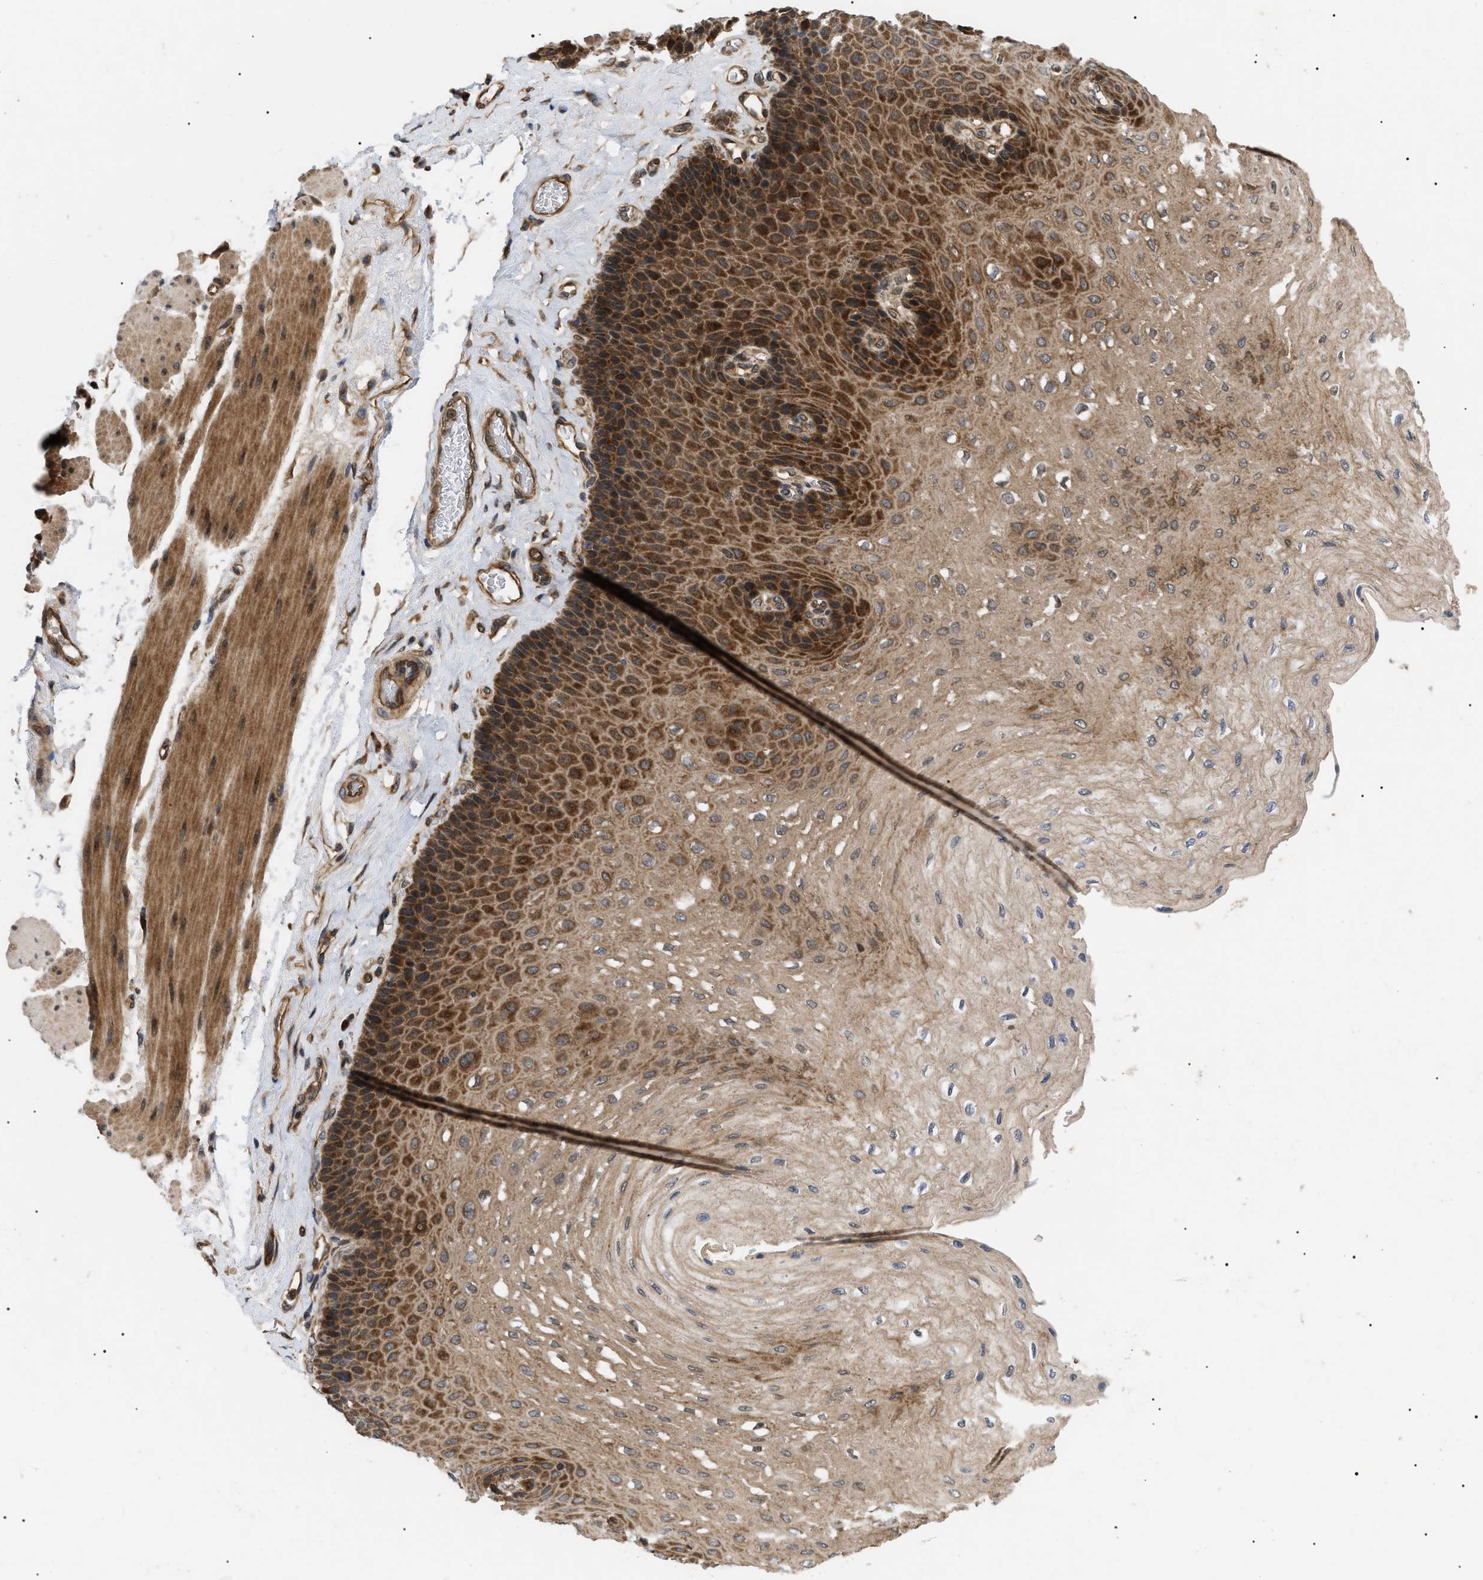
{"staining": {"intensity": "strong", "quantity": ">75%", "location": "cytoplasmic/membranous"}, "tissue": "esophagus", "cell_type": "Squamous epithelial cells", "image_type": "normal", "snomed": [{"axis": "morphology", "description": "Normal tissue, NOS"}, {"axis": "topography", "description": "Esophagus"}], "caption": "The image shows a brown stain indicating the presence of a protein in the cytoplasmic/membranous of squamous epithelial cells in esophagus. (Brightfield microscopy of DAB IHC at high magnification).", "gene": "ASTL", "patient": {"sex": "female", "age": 72}}